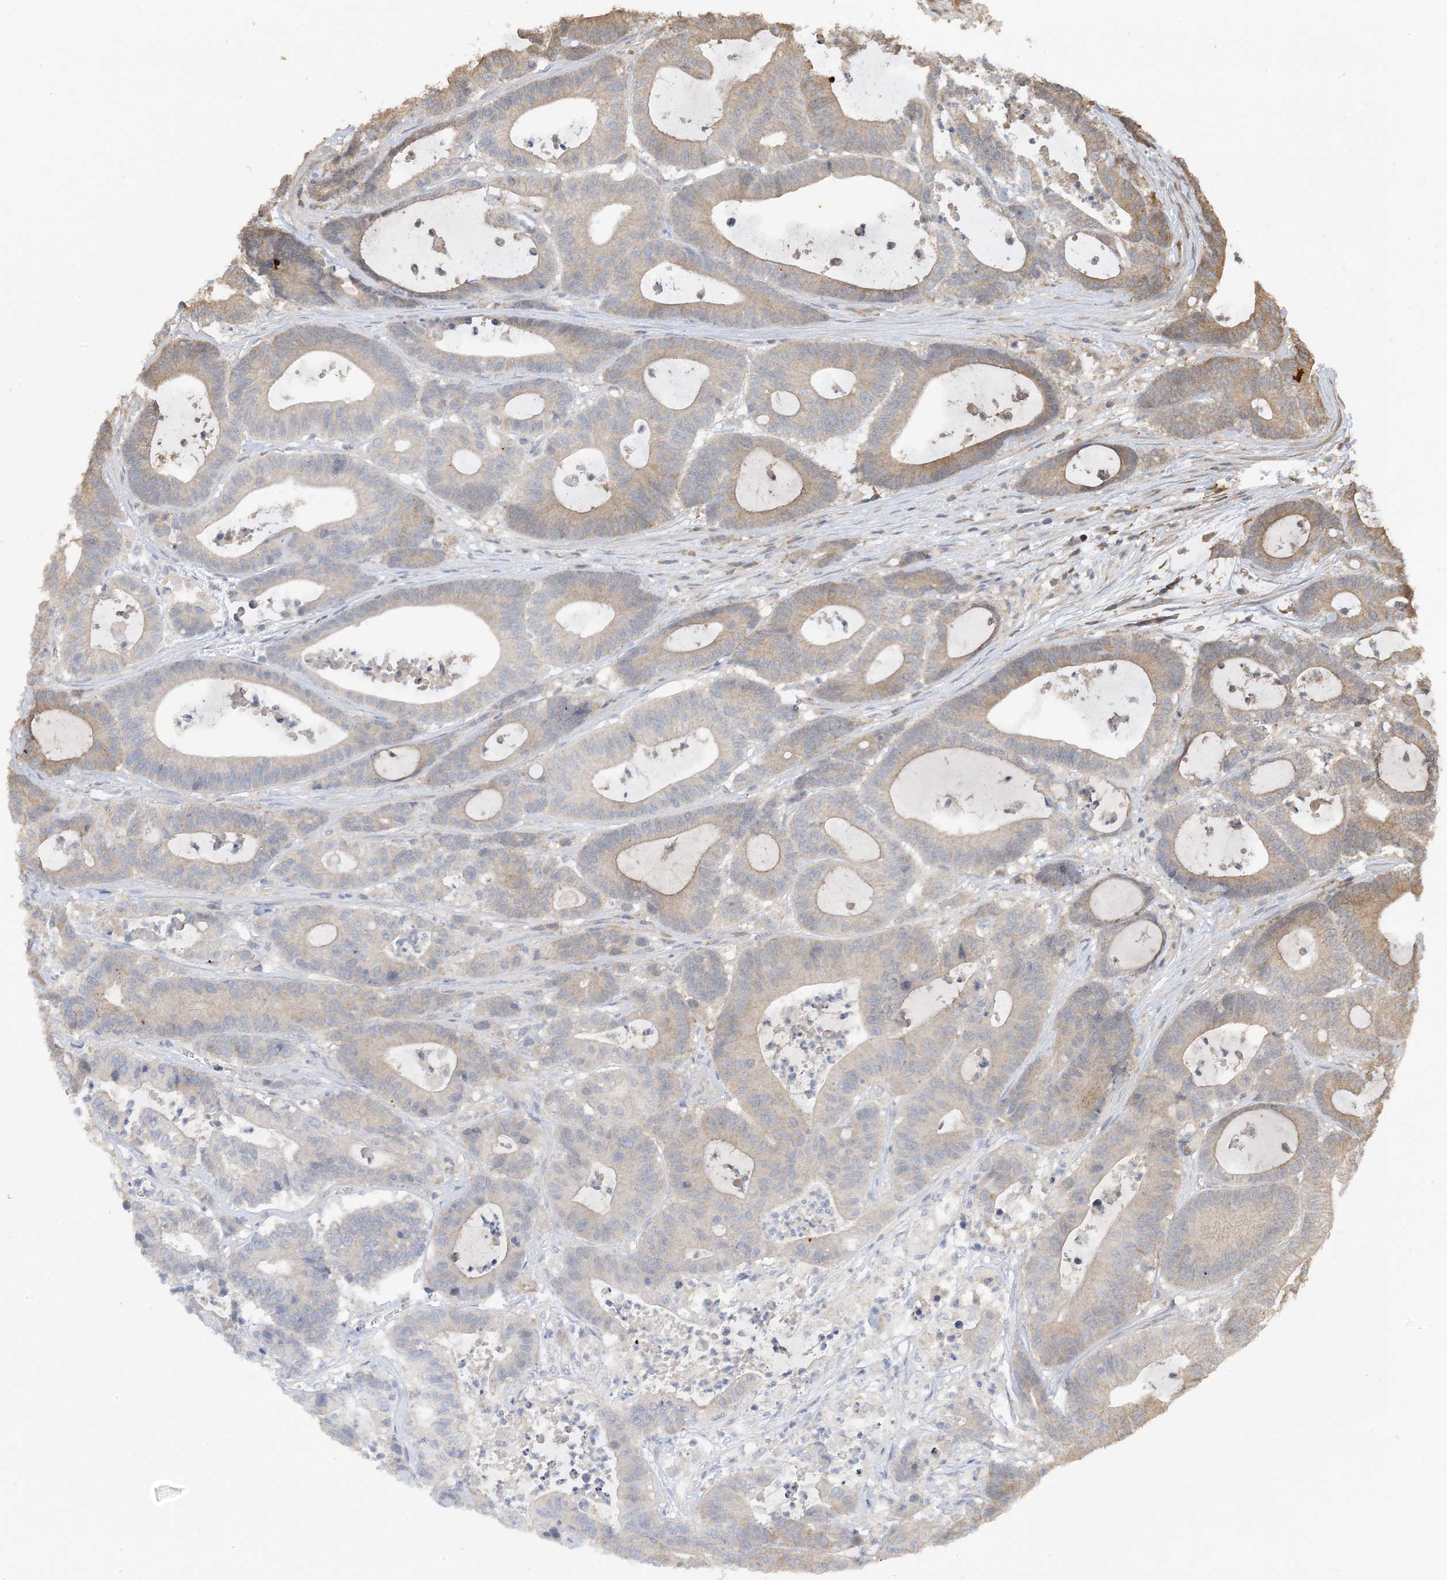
{"staining": {"intensity": "weak", "quantity": "25%-75%", "location": "cytoplasmic/membranous"}, "tissue": "colorectal cancer", "cell_type": "Tumor cells", "image_type": "cancer", "snomed": [{"axis": "morphology", "description": "Adenocarcinoma, NOS"}, {"axis": "topography", "description": "Colon"}], "caption": "Colorectal cancer (adenocarcinoma) stained with a brown dye demonstrates weak cytoplasmic/membranous positive positivity in approximately 25%-75% of tumor cells.", "gene": "ACYP2", "patient": {"sex": "female", "age": 84}}